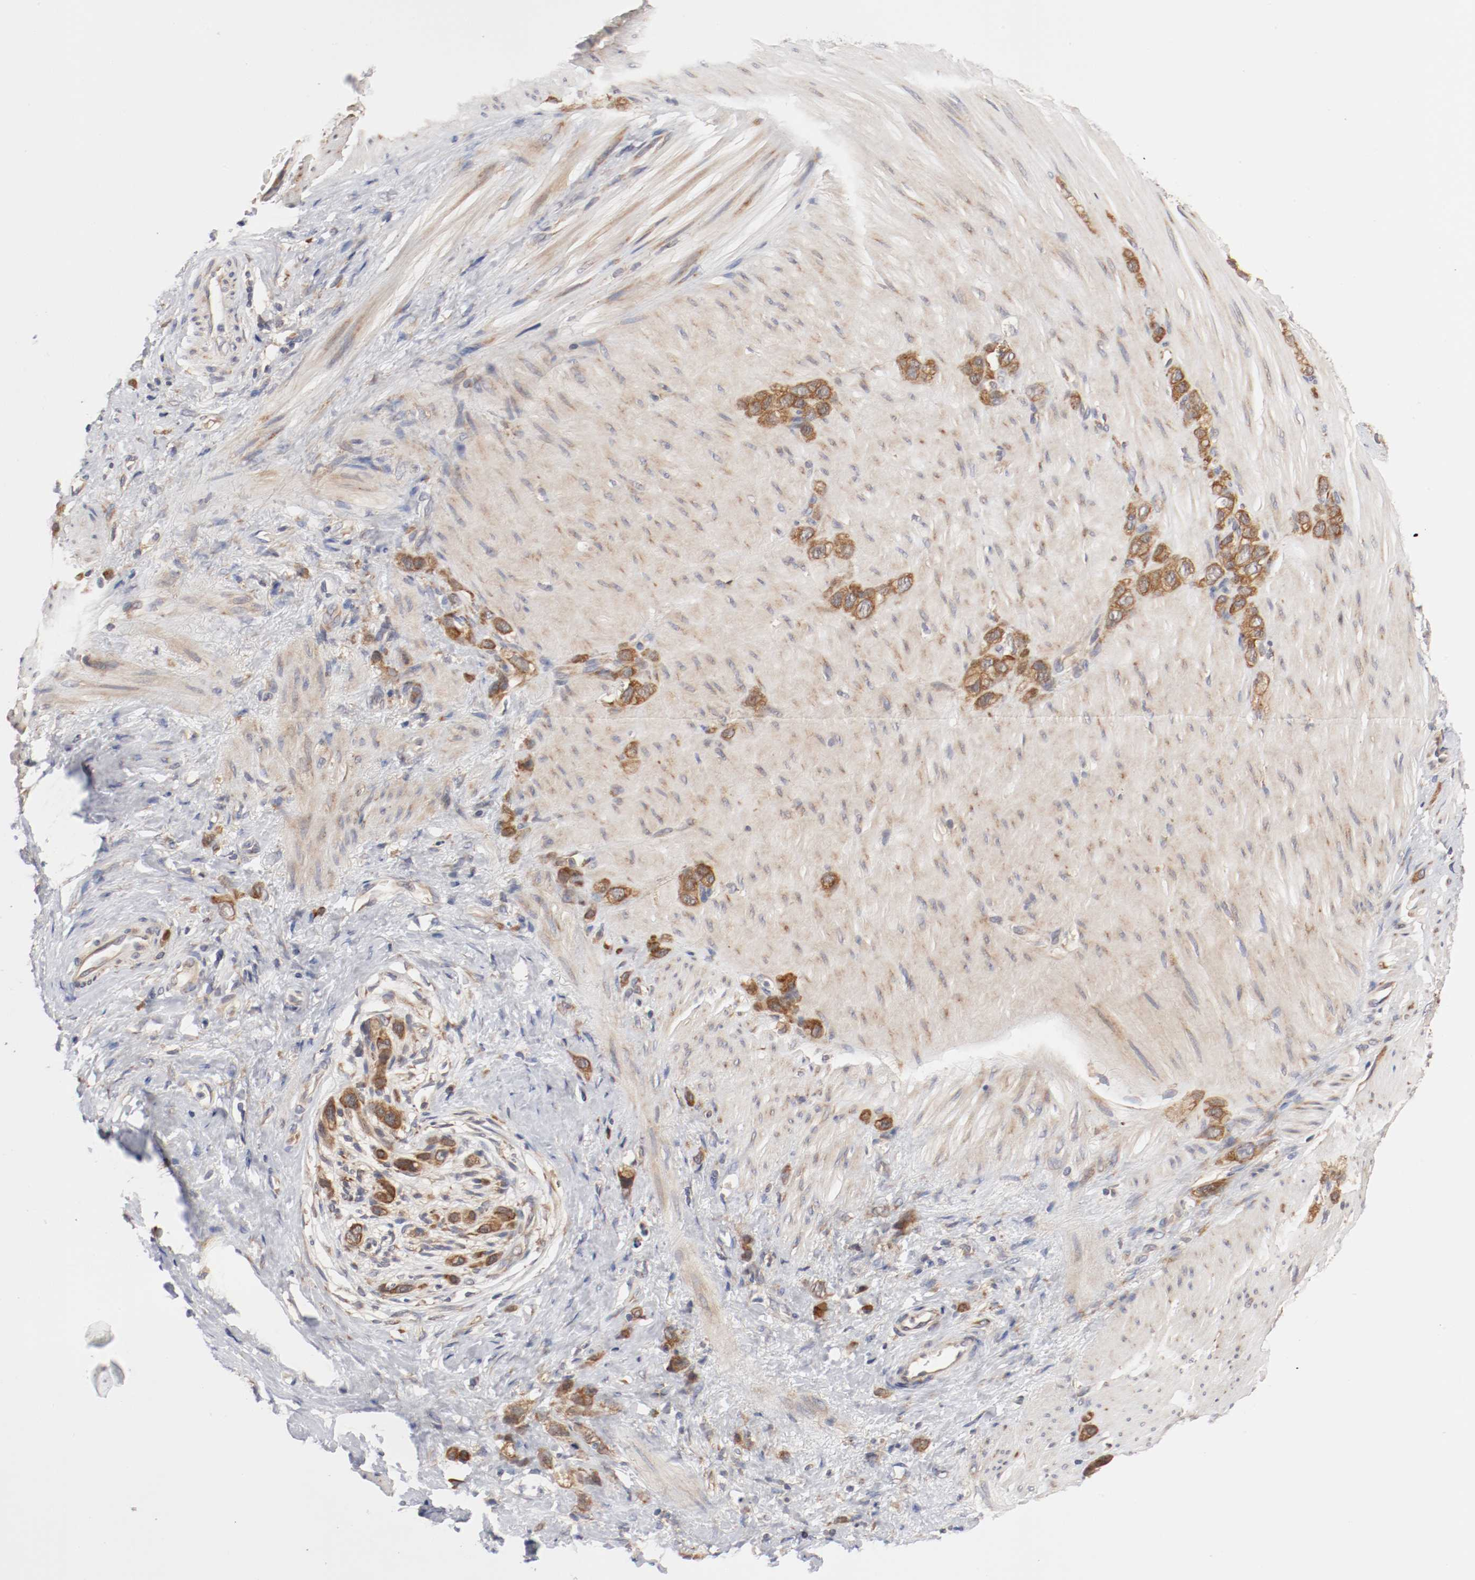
{"staining": {"intensity": "strong", "quantity": ">75%", "location": "cytoplasmic/membranous"}, "tissue": "stomach cancer", "cell_type": "Tumor cells", "image_type": "cancer", "snomed": [{"axis": "morphology", "description": "Normal tissue, NOS"}, {"axis": "morphology", "description": "Adenocarcinoma, NOS"}, {"axis": "morphology", "description": "Adenocarcinoma, High grade"}, {"axis": "topography", "description": "Stomach, upper"}, {"axis": "topography", "description": "Stomach"}], "caption": "This photomicrograph displays stomach cancer stained with immunohistochemistry (IHC) to label a protein in brown. The cytoplasmic/membranous of tumor cells show strong positivity for the protein. Nuclei are counter-stained blue.", "gene": "FKBP3", "patient": {"sex": "female", "age": 65}}